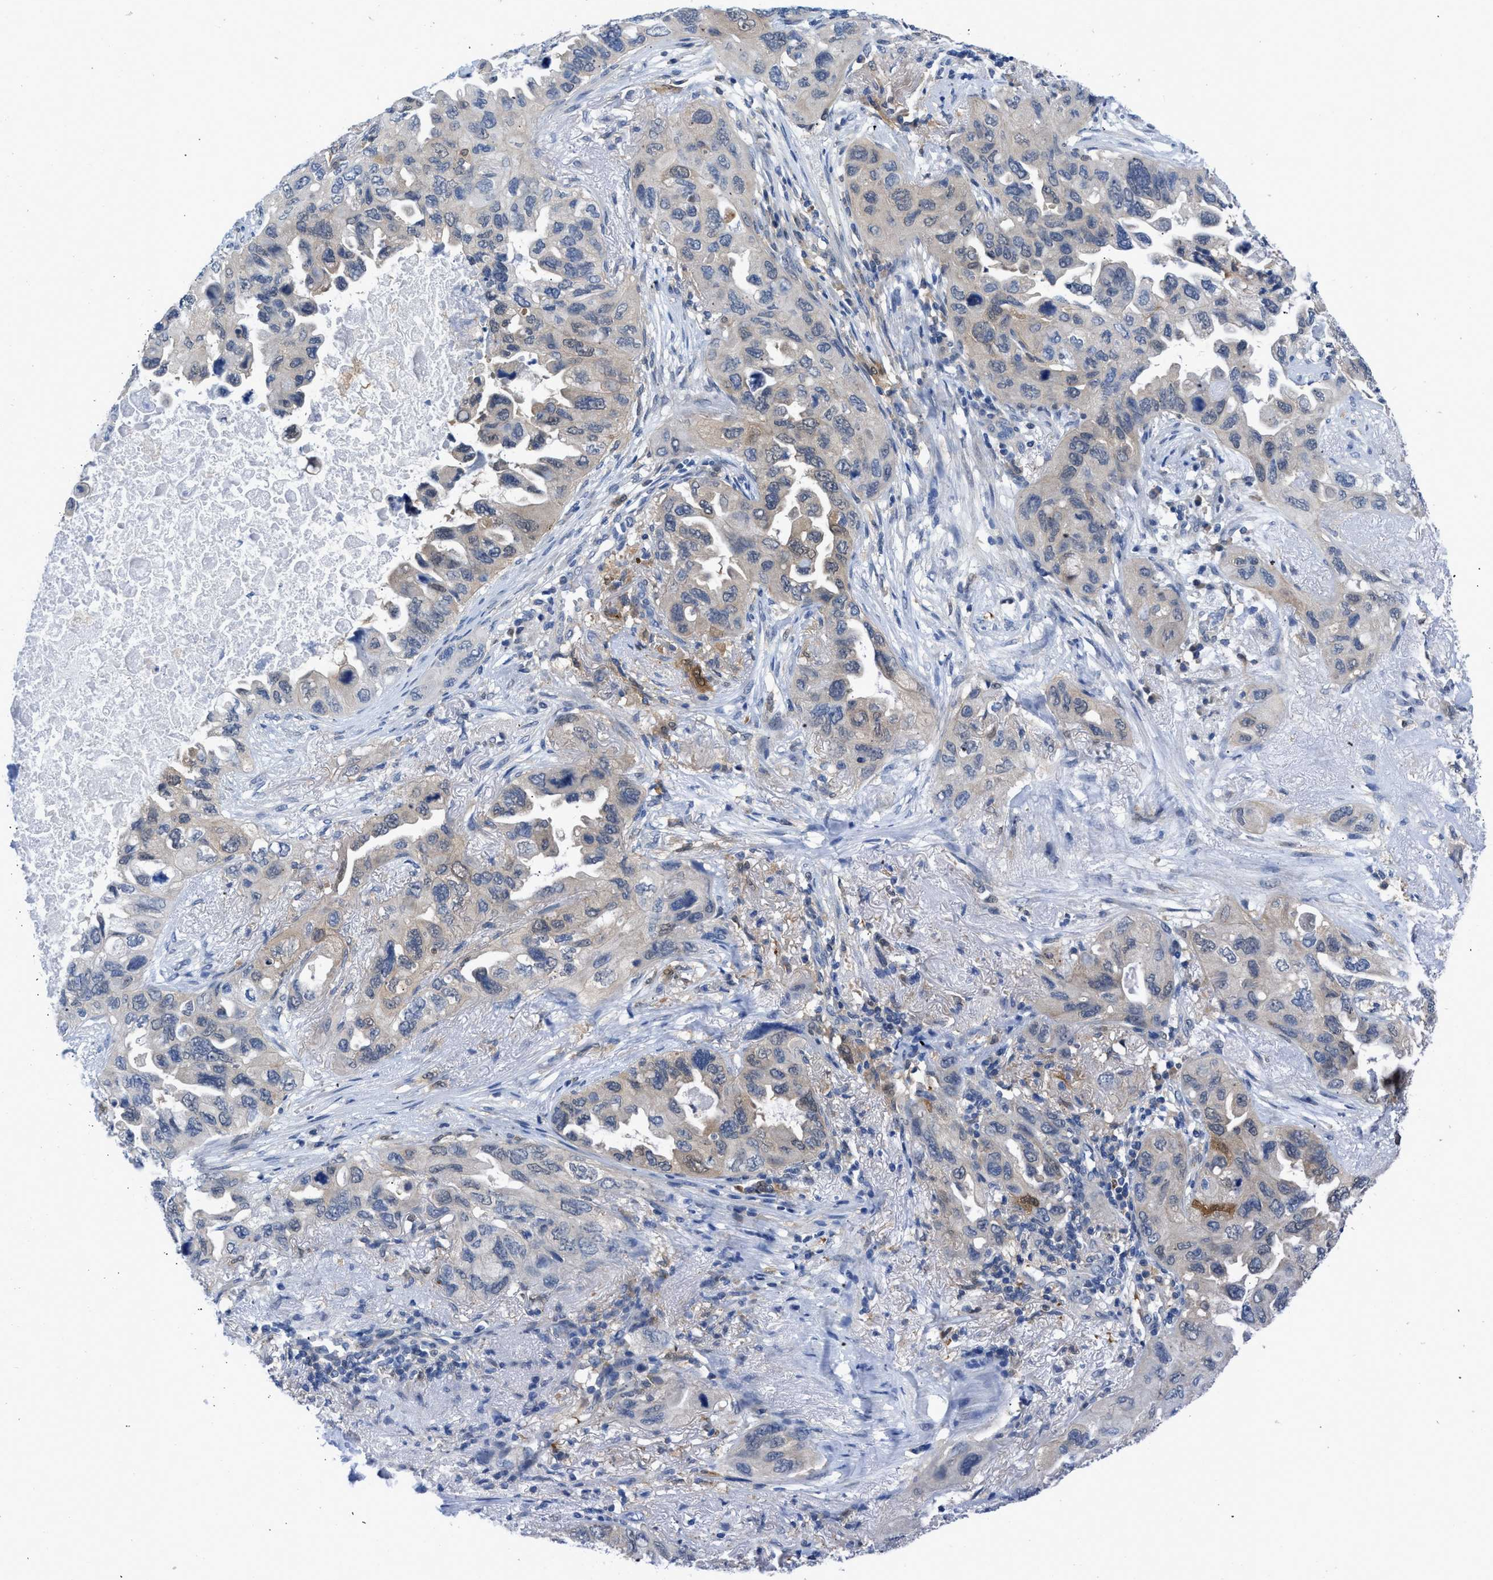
{"staining": {"intensity": "weak", "quantity": "<25%", "location": "cytoplasmic/membranous,nuclear"}, "tissue": "lung cancer", "cell_type": "Tumor cells", "image_type": "cancer", "snomed": [{"axis": "morphology", "description": "Squamous cell carcinoma, NOS"}, {"axis": "topography", "description": "Lung"}], "caption": "Tumor cells show no significant protein expression in lung cancer.", "gene": "CBR1", "patient": {"sex": "female", "age": 73}}